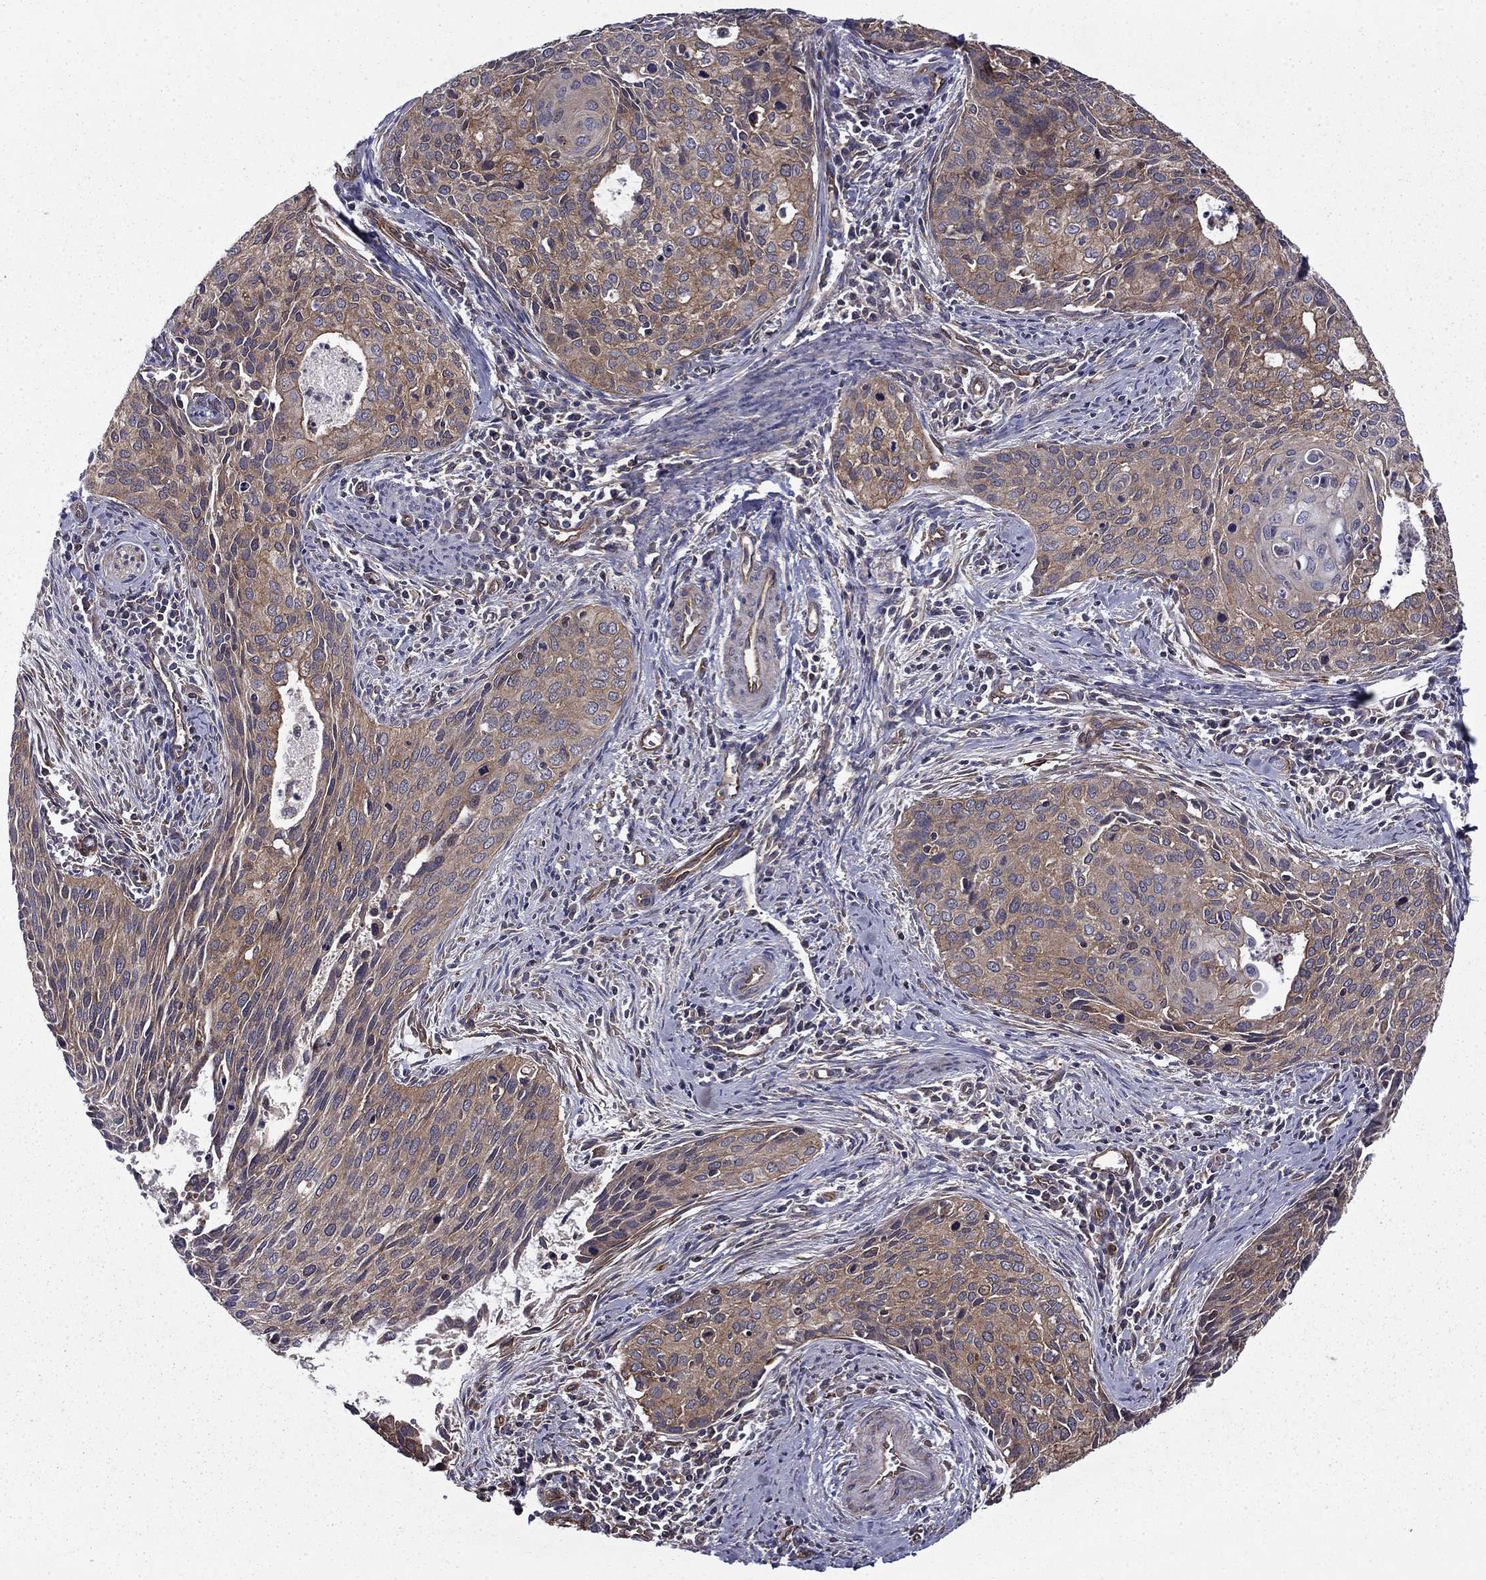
{"staining": {"intensity": "moderate", "quantity": "<25%", "location": "cytoplasmic/membranous"}, "tissue": "cervical cancer", "cell_type": "Tumor cells", "image_type": "cancer", "snomed": [{"axis": "morphology", "description": "Squamous cell carcinoma, NOS"}, {"axis": "topography", "description": "Cervix"}], "caption": "Human squamous cell carcinoma (cervical) stained with a protein marker displays moderate staining in tumor cells.", "gene": "SHMT1", "patient": {"sex": "female", "age": 29}}